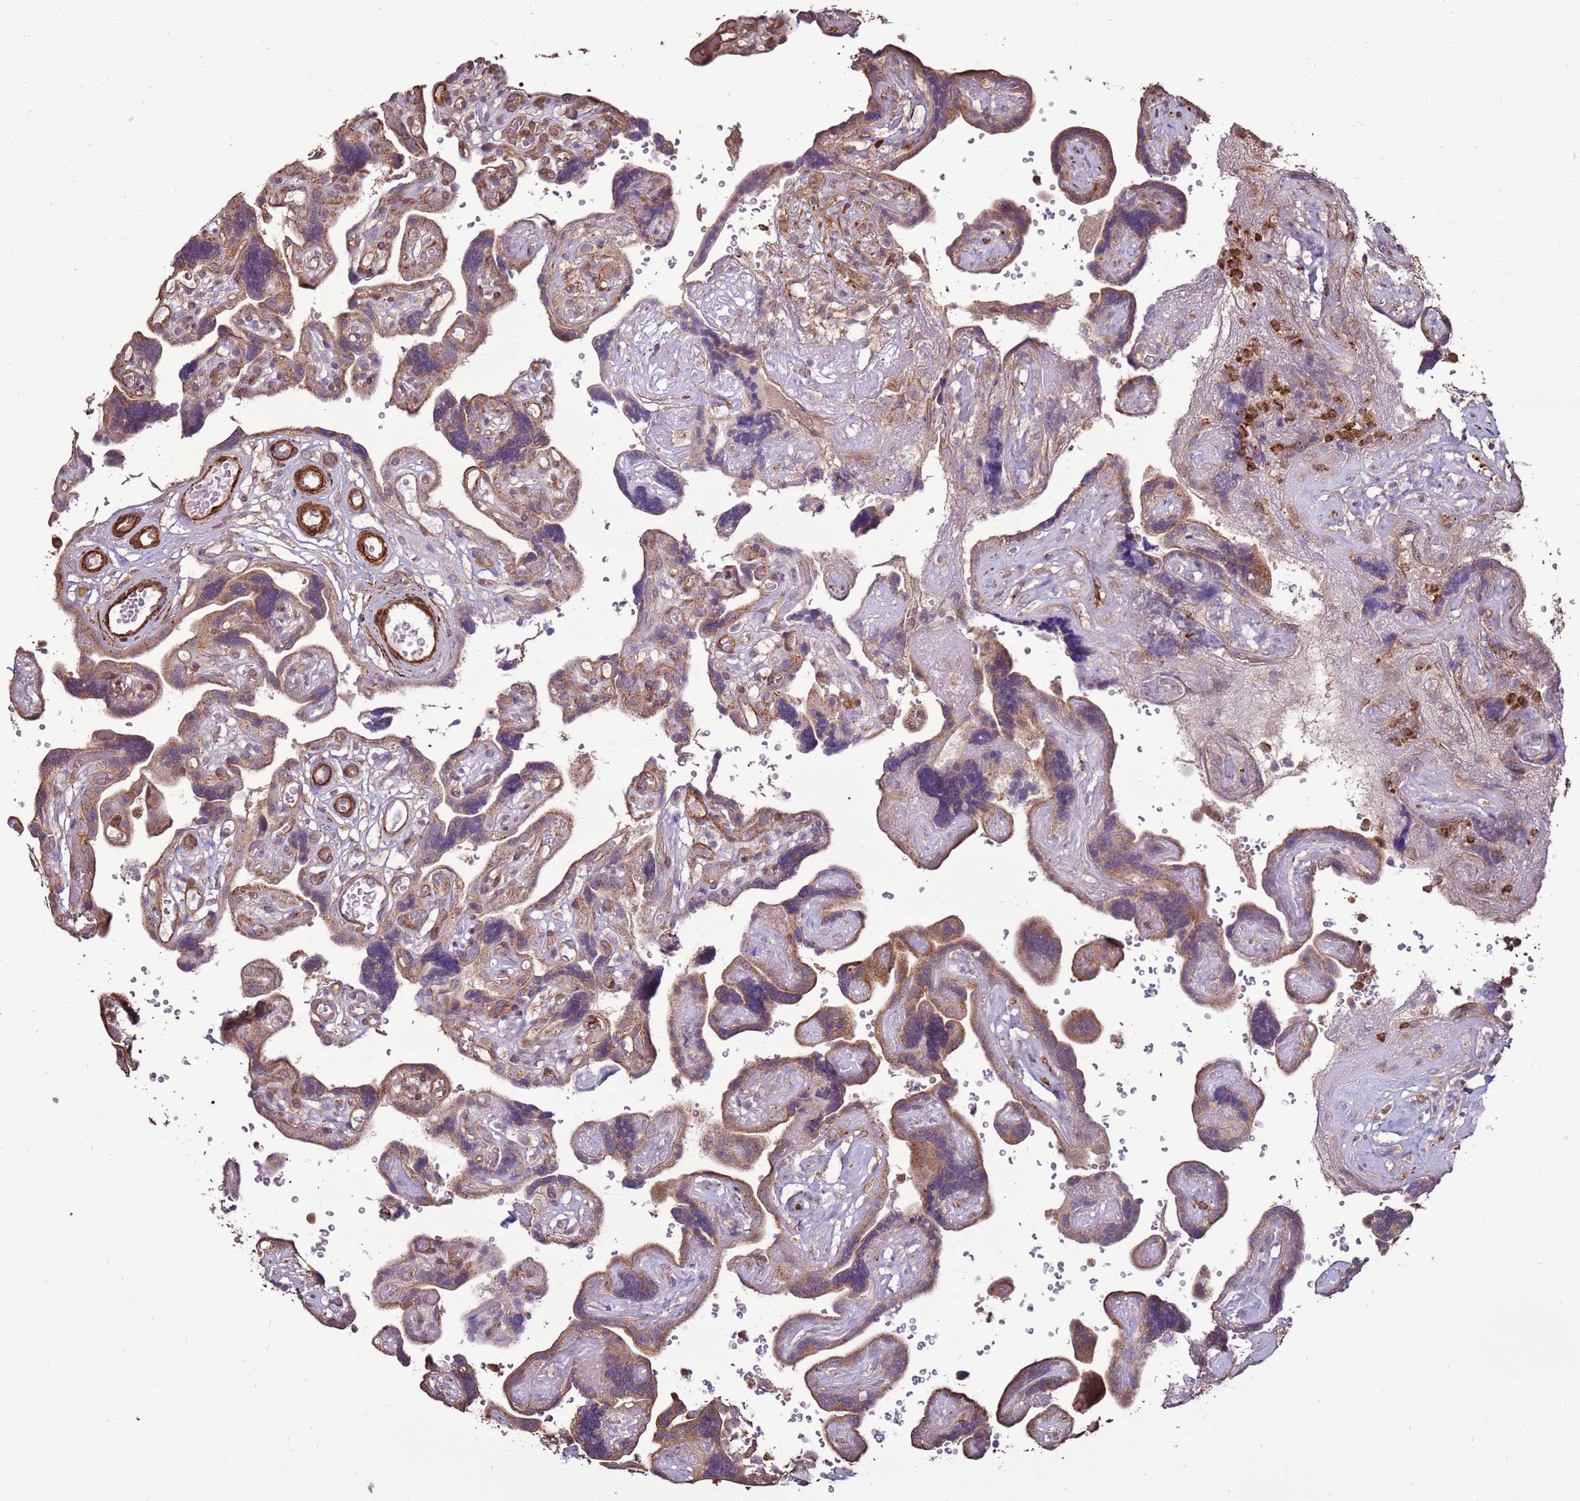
{"staining": {"intensity": "moderate", "quantity": ">75%", "location": "cytoplasmic/membranous"}, "tissue": "placenta", "cell_type": "Decidual cells", "image_type": "normal", "snomed": [{"axis": "morphology", "description": "Normal tissue, NOS"}, {"axis": "topography", "description": "Placenta"}], "caption": "Moderate cytoplasmic/membranous expression is identified in approximately >75% of decidual cells in benign placenta.", "gene": "DDX59", "patient": {"sex": "female", "age": 30}}